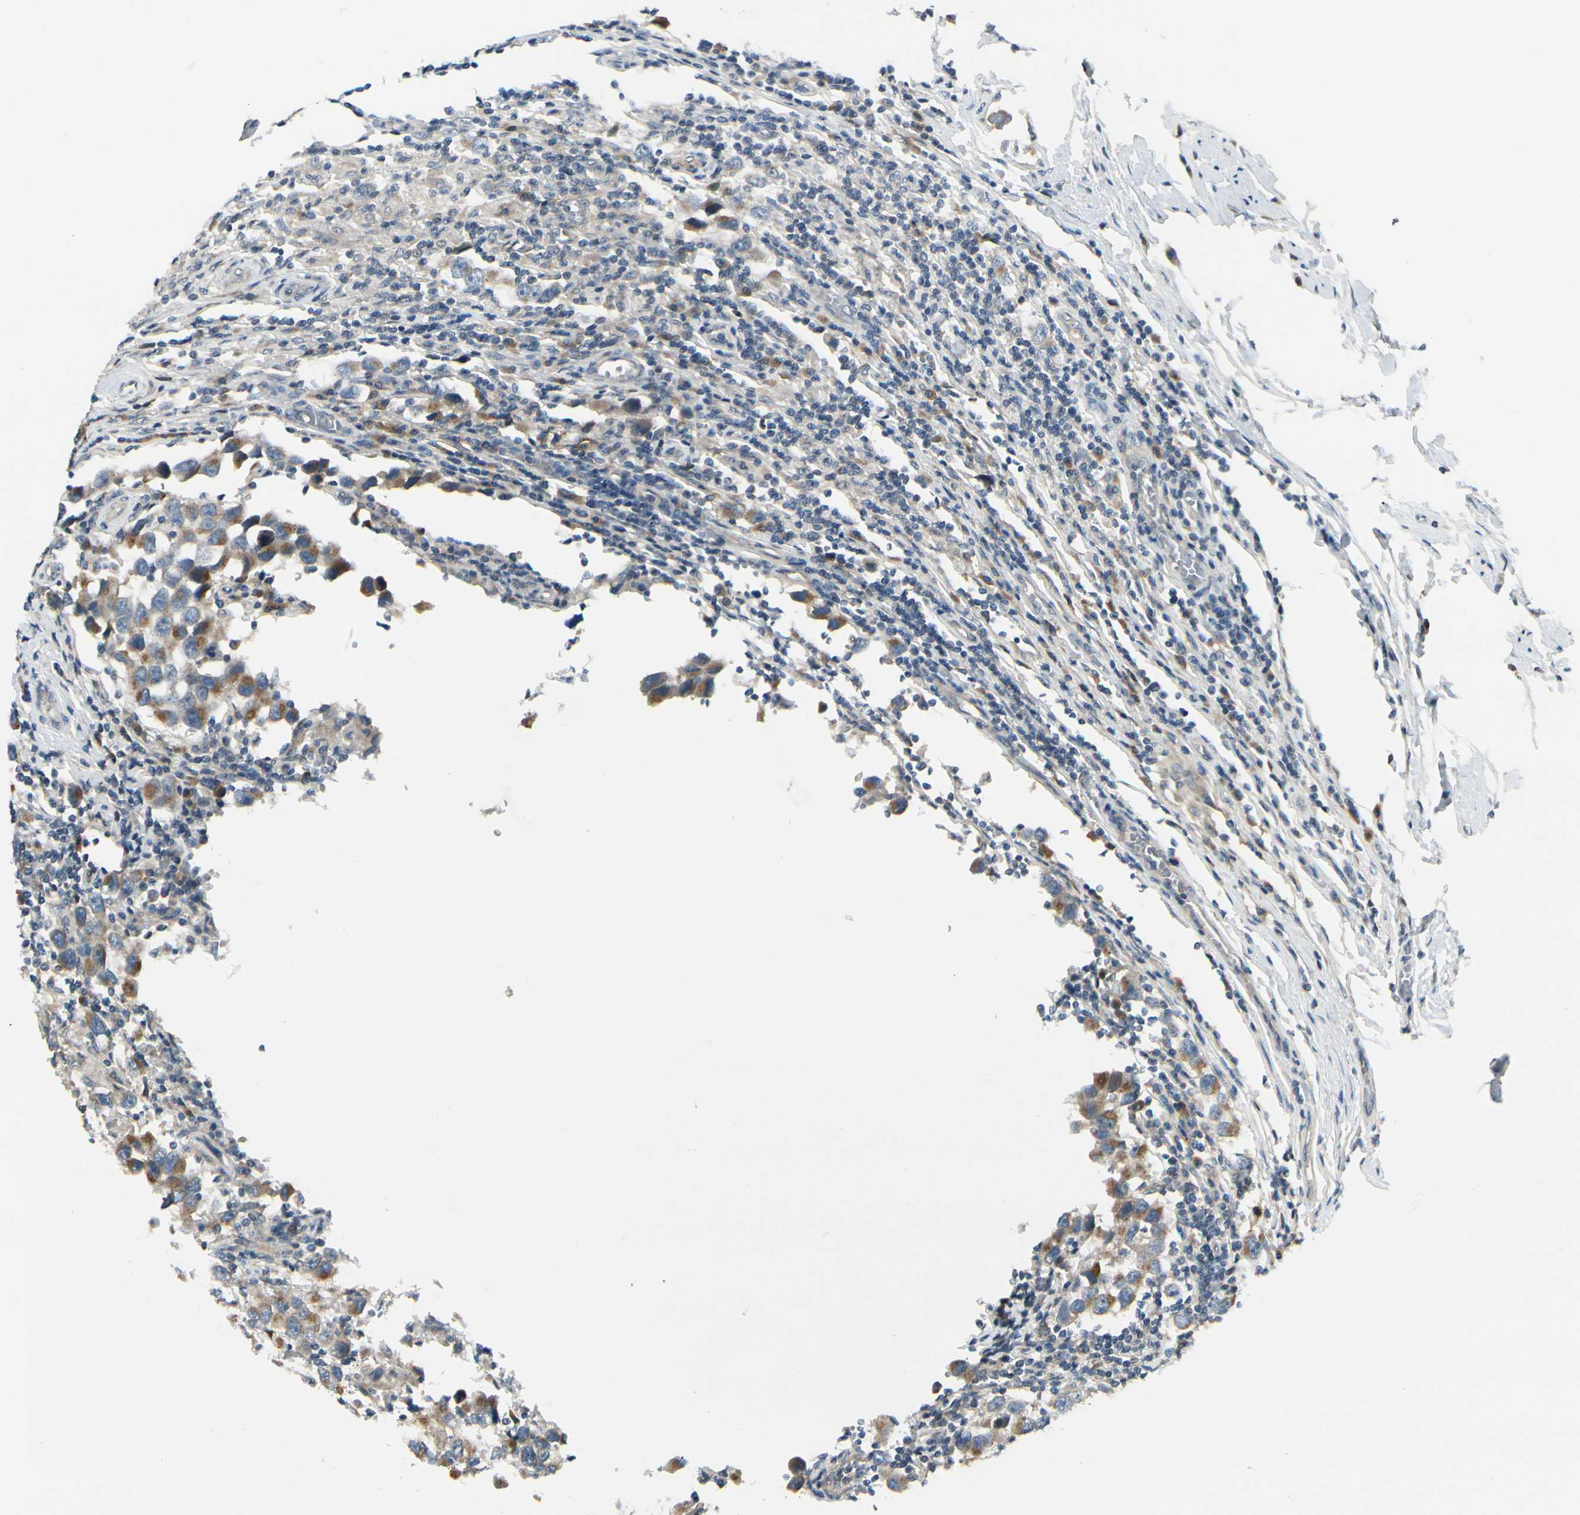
{"staining": {"intensity": "moderate", "quantity": "25%-75%", "location": "cytoplasmic/membranous"}, "tissue": "testis cancer", "cell_type": "Tumor cells", "image_type": "cancer", "snomed": [{"axis": "morphology", "description": "Carcinoma, Embryonal, NOS"}, {"axis": "topography", "description": "Testis"}], "caption": "Moderate cytoplasmic/membranous positivity for a protein is present in approximately 25%-75% of tumor cells of testis cancer using immunohistochemistry.", "gene": "BNIP1", "patient": {"sex": "male", "age": 21}}